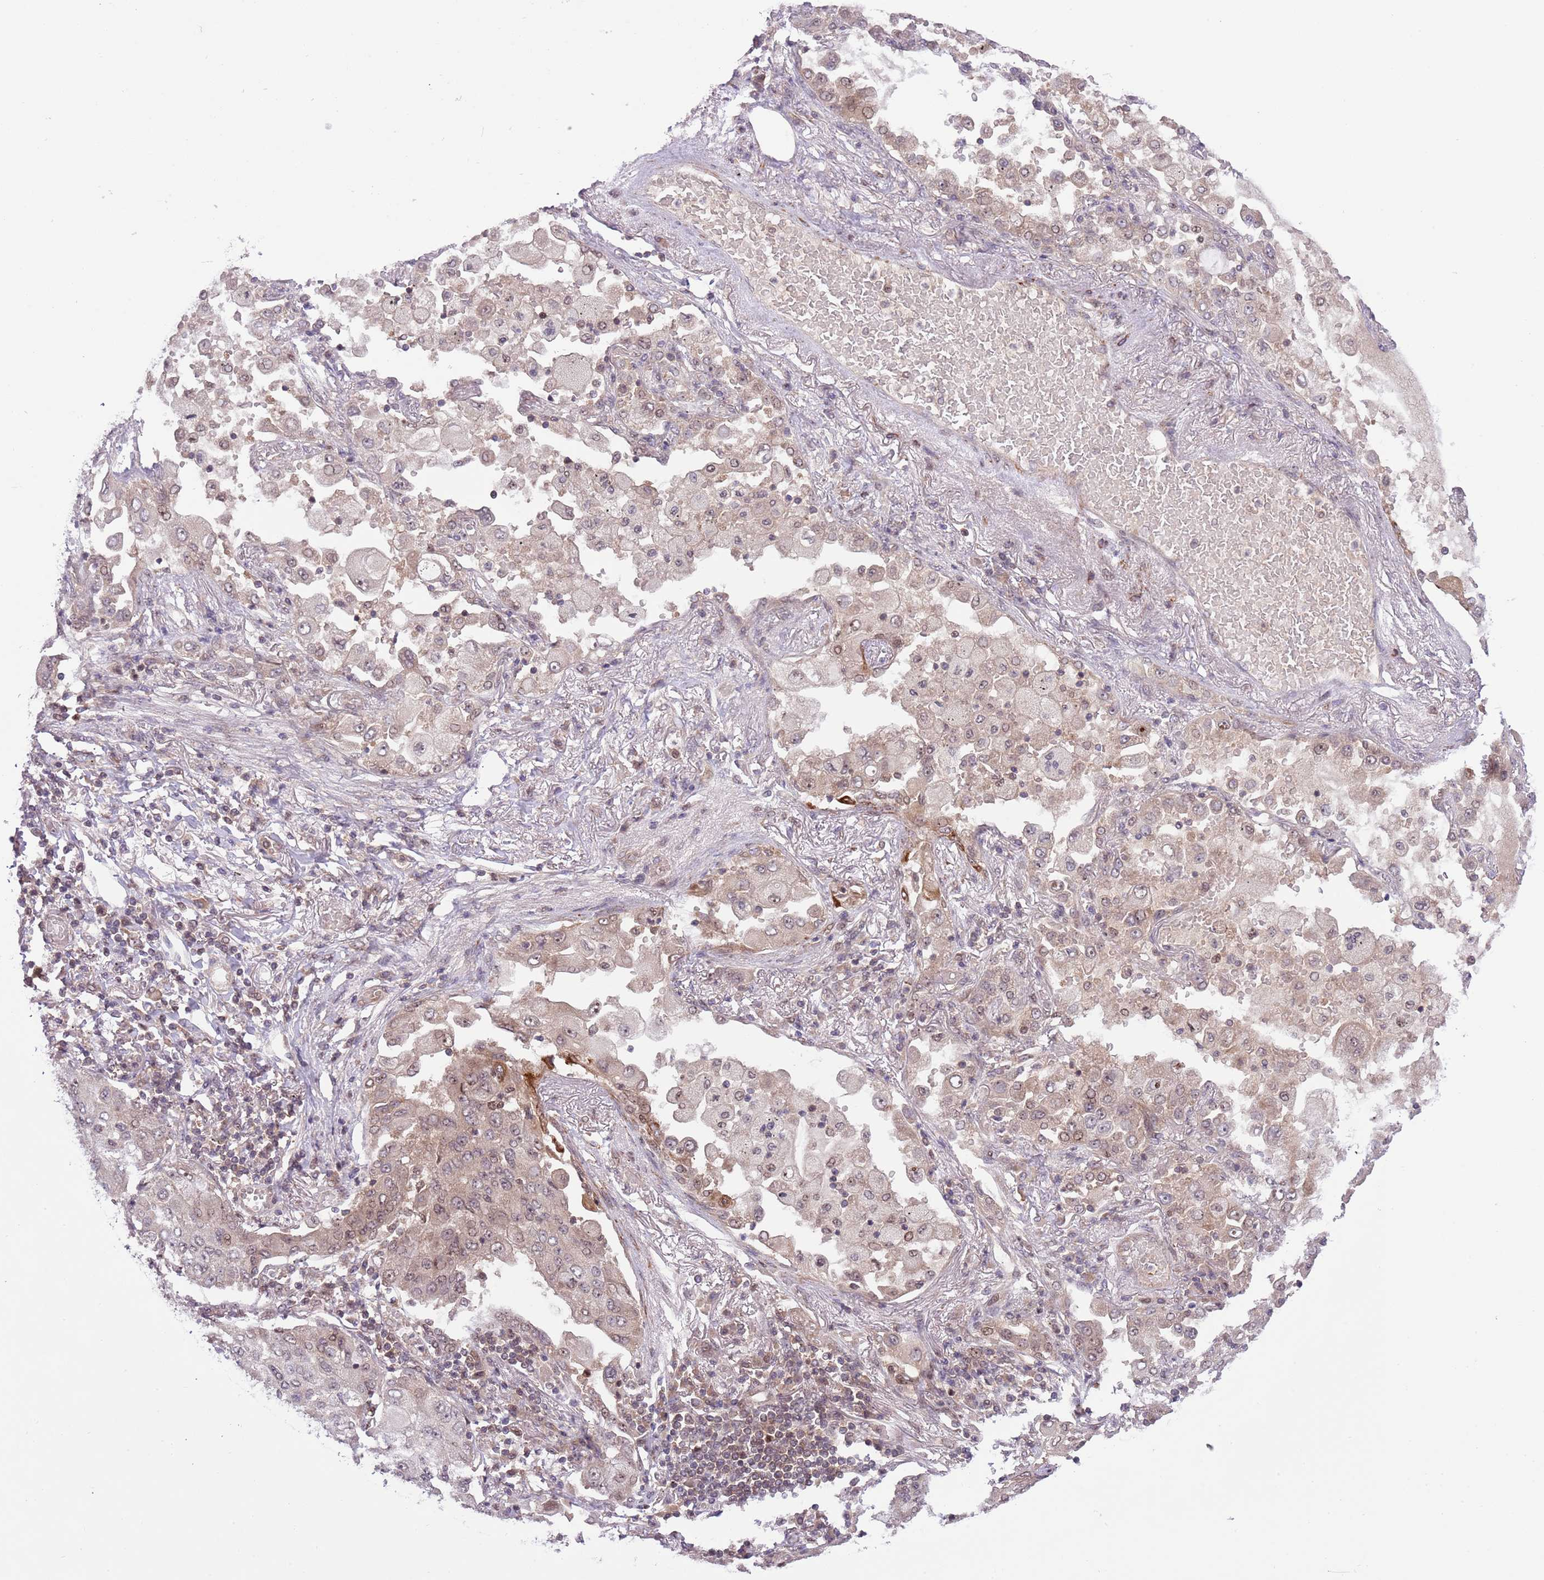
{"staining": {"intensity": "weak", "quantity": ">75%", "location": "cytoplasmic/membranous"}, "tissue": "lung cancer", "cell_type": "Tumor cells", "image_type": "cancer", "snomed": [{"axis": "morphology", "description": "Squamous cell carcinoma, NOS"}, {"axis": "topography", "description": "Lung"}], "caption": "DAB (3,3'-diaminobenzidine) immunohistochemical staining of lung cancer demonstrates weak cytoplasmic/membranous protein staining in about >75% of tumor cells.", "gene": "CHD1", "patient": {"sex": "male", "age": 74}}